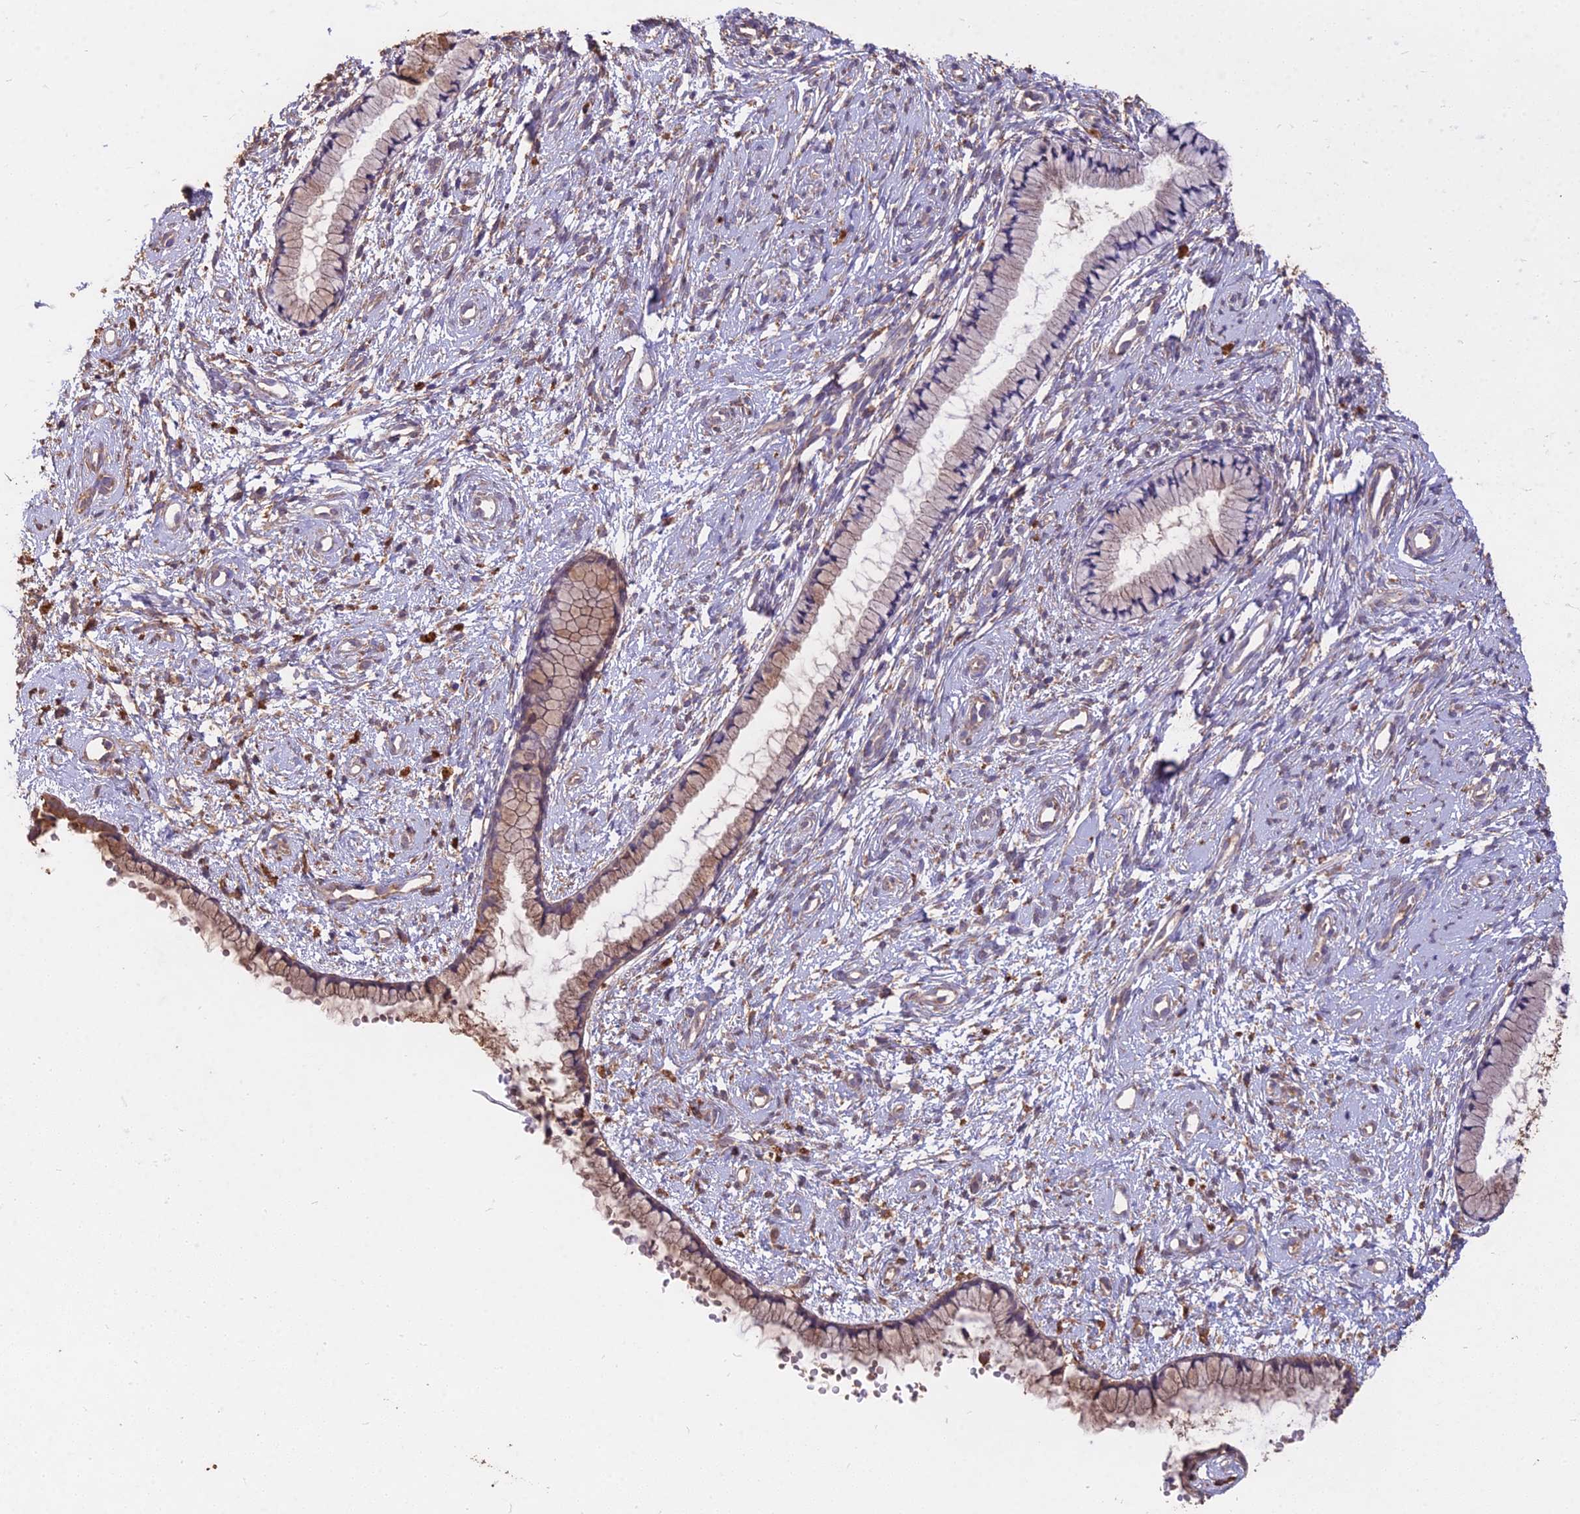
{"staining": {"intensity": "weak", "quantity": "25%-75%", "location": "cytoplasmic/membranous"}, "tissue": "cervix", "cell_type": "Glandular cells", "image_type": "normal", "snomed": [{"axis": "morphology", "description": "Normal tissue, NOS"}, {"axis": "topography", "description": "Cervix"}], "caption": "Weak cytoplasmic/membranous staining for a protein is appreciated in about 25%-75% of glandular cells of unremarkable cervix using IHC.", "gene": "CEMIP2", "patient": {"sex": "female", "age": 57}}